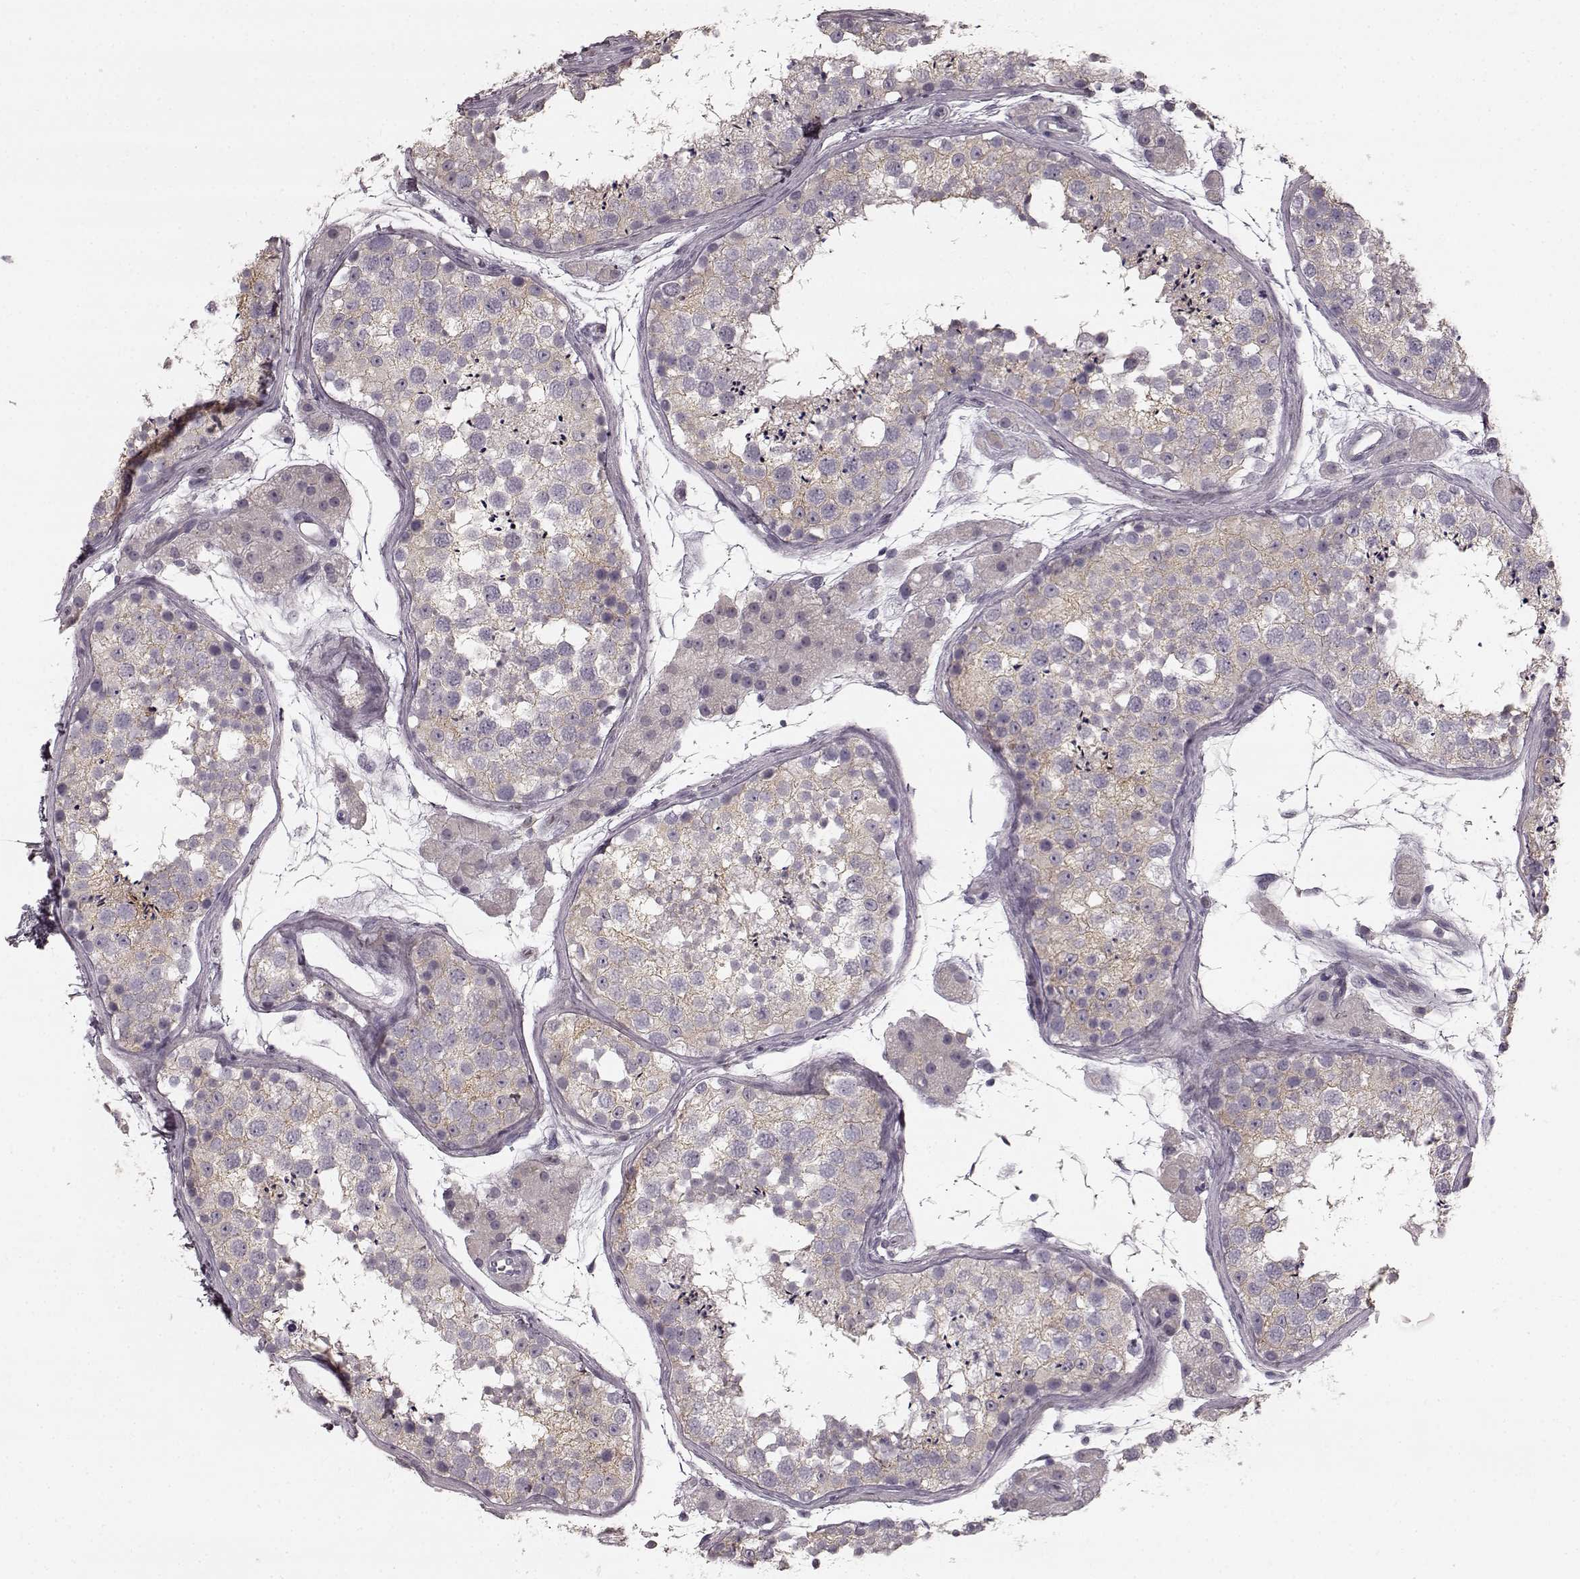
{"staining": {"intensity": "weak", "quantity": "<25%", "location": "cytoplasmic/membranous"}, "tissue": "testis", "cell_type": "Cells in seminiferous ducts", "image_type": "normal", "snomed": [{"axis": "morphology", "description": "Normal tissue, NOS"}, {"axis": "topography", "description": "Testis"}], "caption": "Cells in seminiferous ducts show no significant expression in normal testis. (DAB IHC with hematoxylin counter stain).", "gene": "PRKCE", "patient": {"sex": "male", "age": 41}}